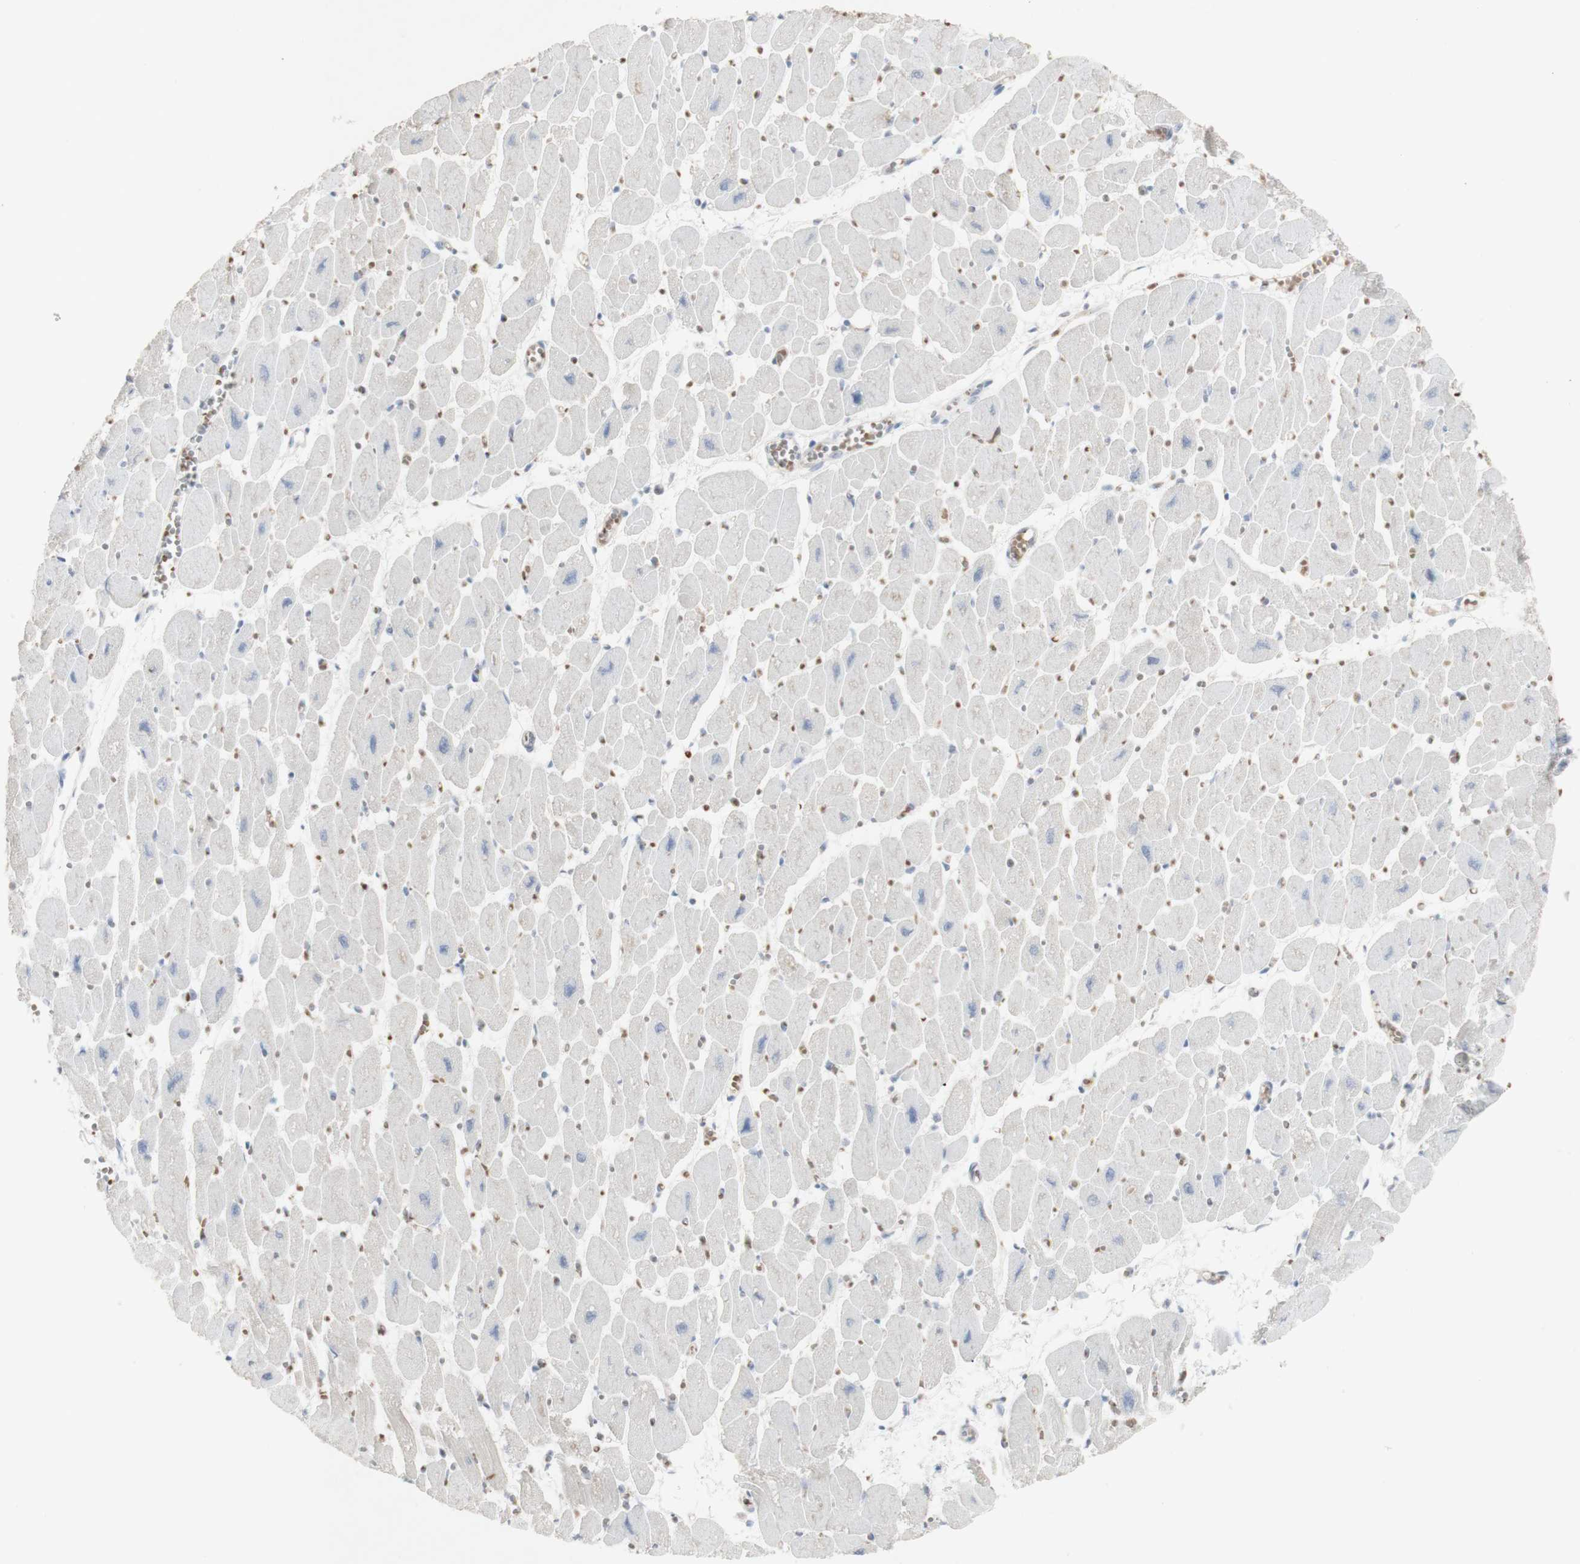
{"staining": {"intensity": "negative", "quantity": "none", "location": "none"}, "tissue": "heart muscle", "cell_type": "Cardiomyocytes", "image_type": "normal", "snomed": [{"axis": "morphology", "description": "Normal tissue, NOS"}, {"axis": "topography", "description": "Heart"}], "caption": "Immunohistochemistry photomicrograph of normal heart muscle: heart muscle stained with DAB displays no significant protein staining in cardiomyocytes. Nuclei are stained in blue.", "gene": "INS", "patient": {"sex": "female", "age": 54}}